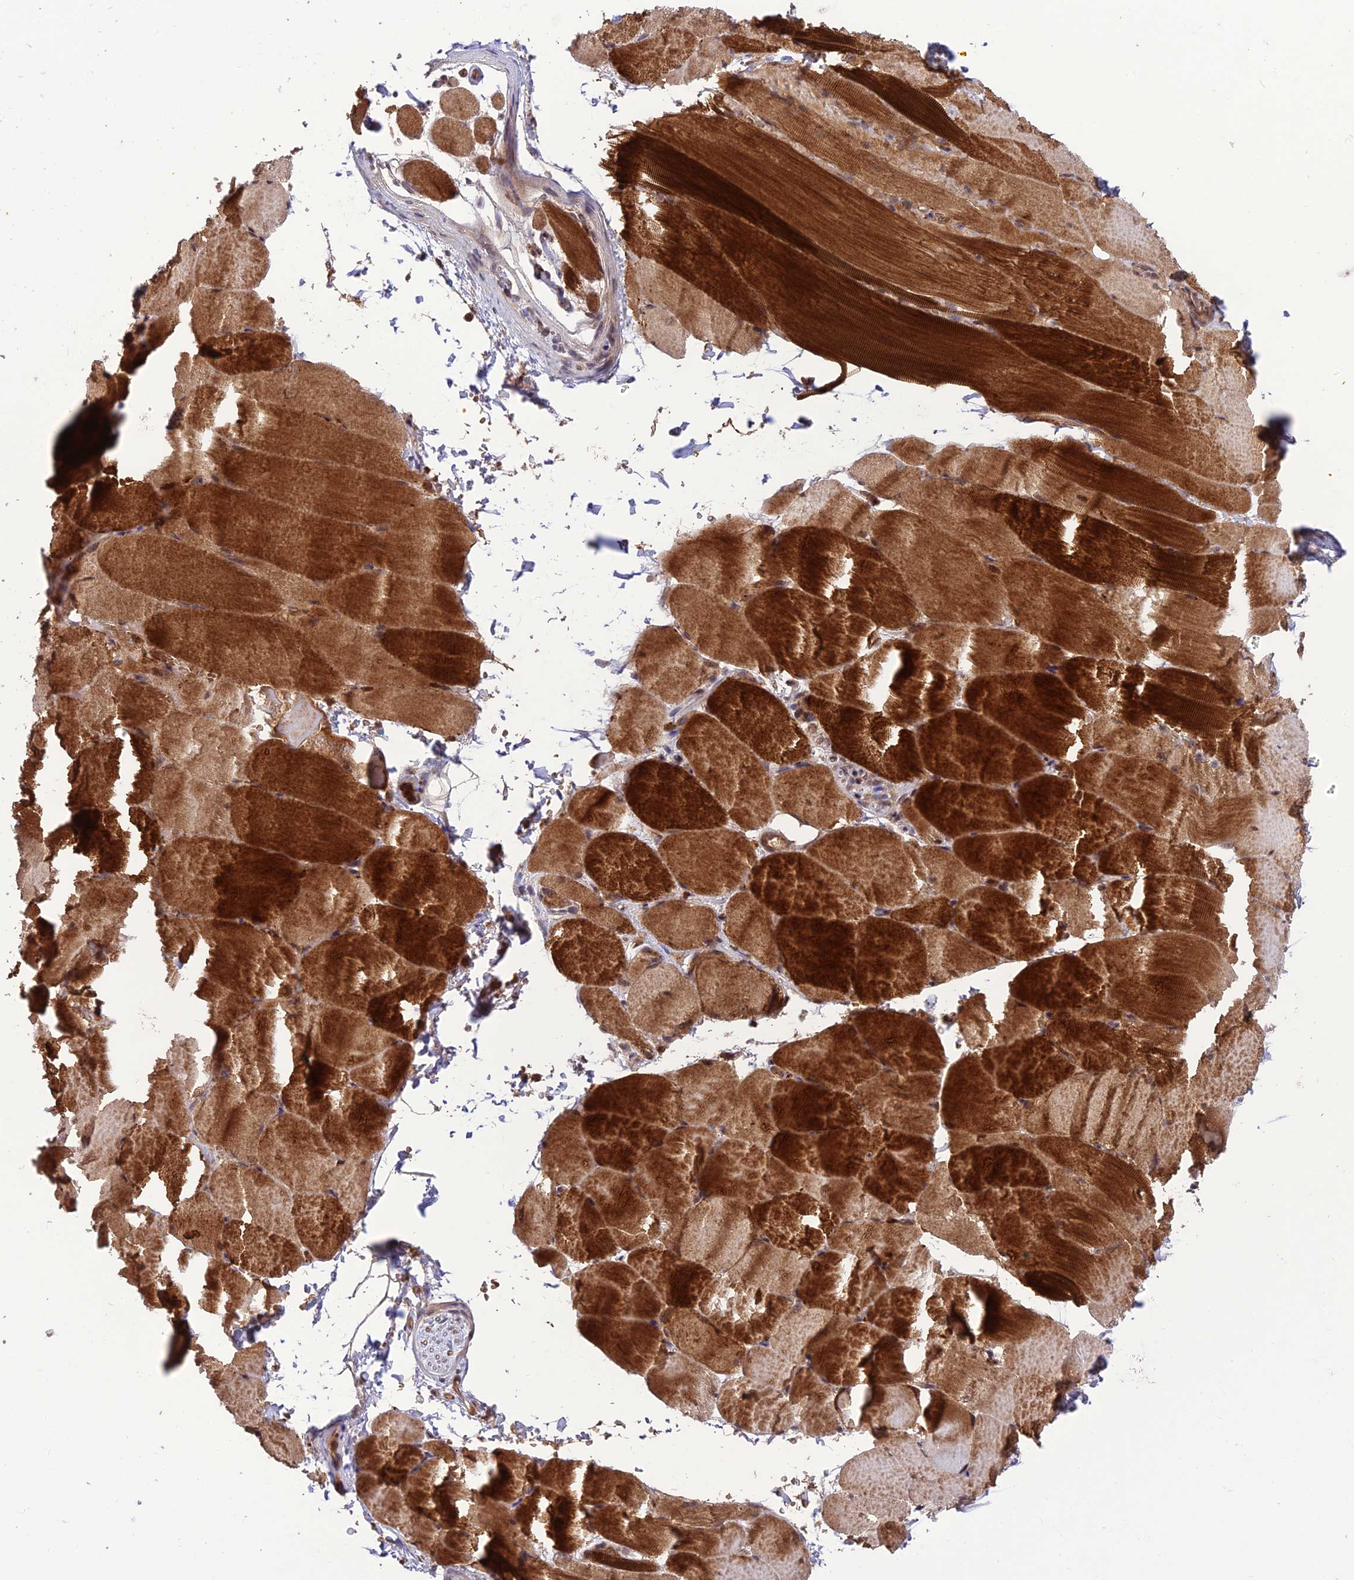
{"staining": {"intensity": "strong", "quantity": ">75%", "location": "cytoplasmic/membranous"}, "tissue": "skeletal muscle", "cell_type": "Myocytes", "image_type": "normal", "snomed": [{"axis": "morphology", "description": "Normal tissue, NOS"}, {"axis": "topography", "description": "Skeletal muscle"}, {"axis": "topography", "description": "Parathyroid gland"}], "caption": "The micrograph shows a brown stain indicating the presence of a protein in the cytoplasmic/membranous of myocytes in skeletal muscle.", "gene": "NDUFC1", "patient": {"sex": "female", "age": 37}}